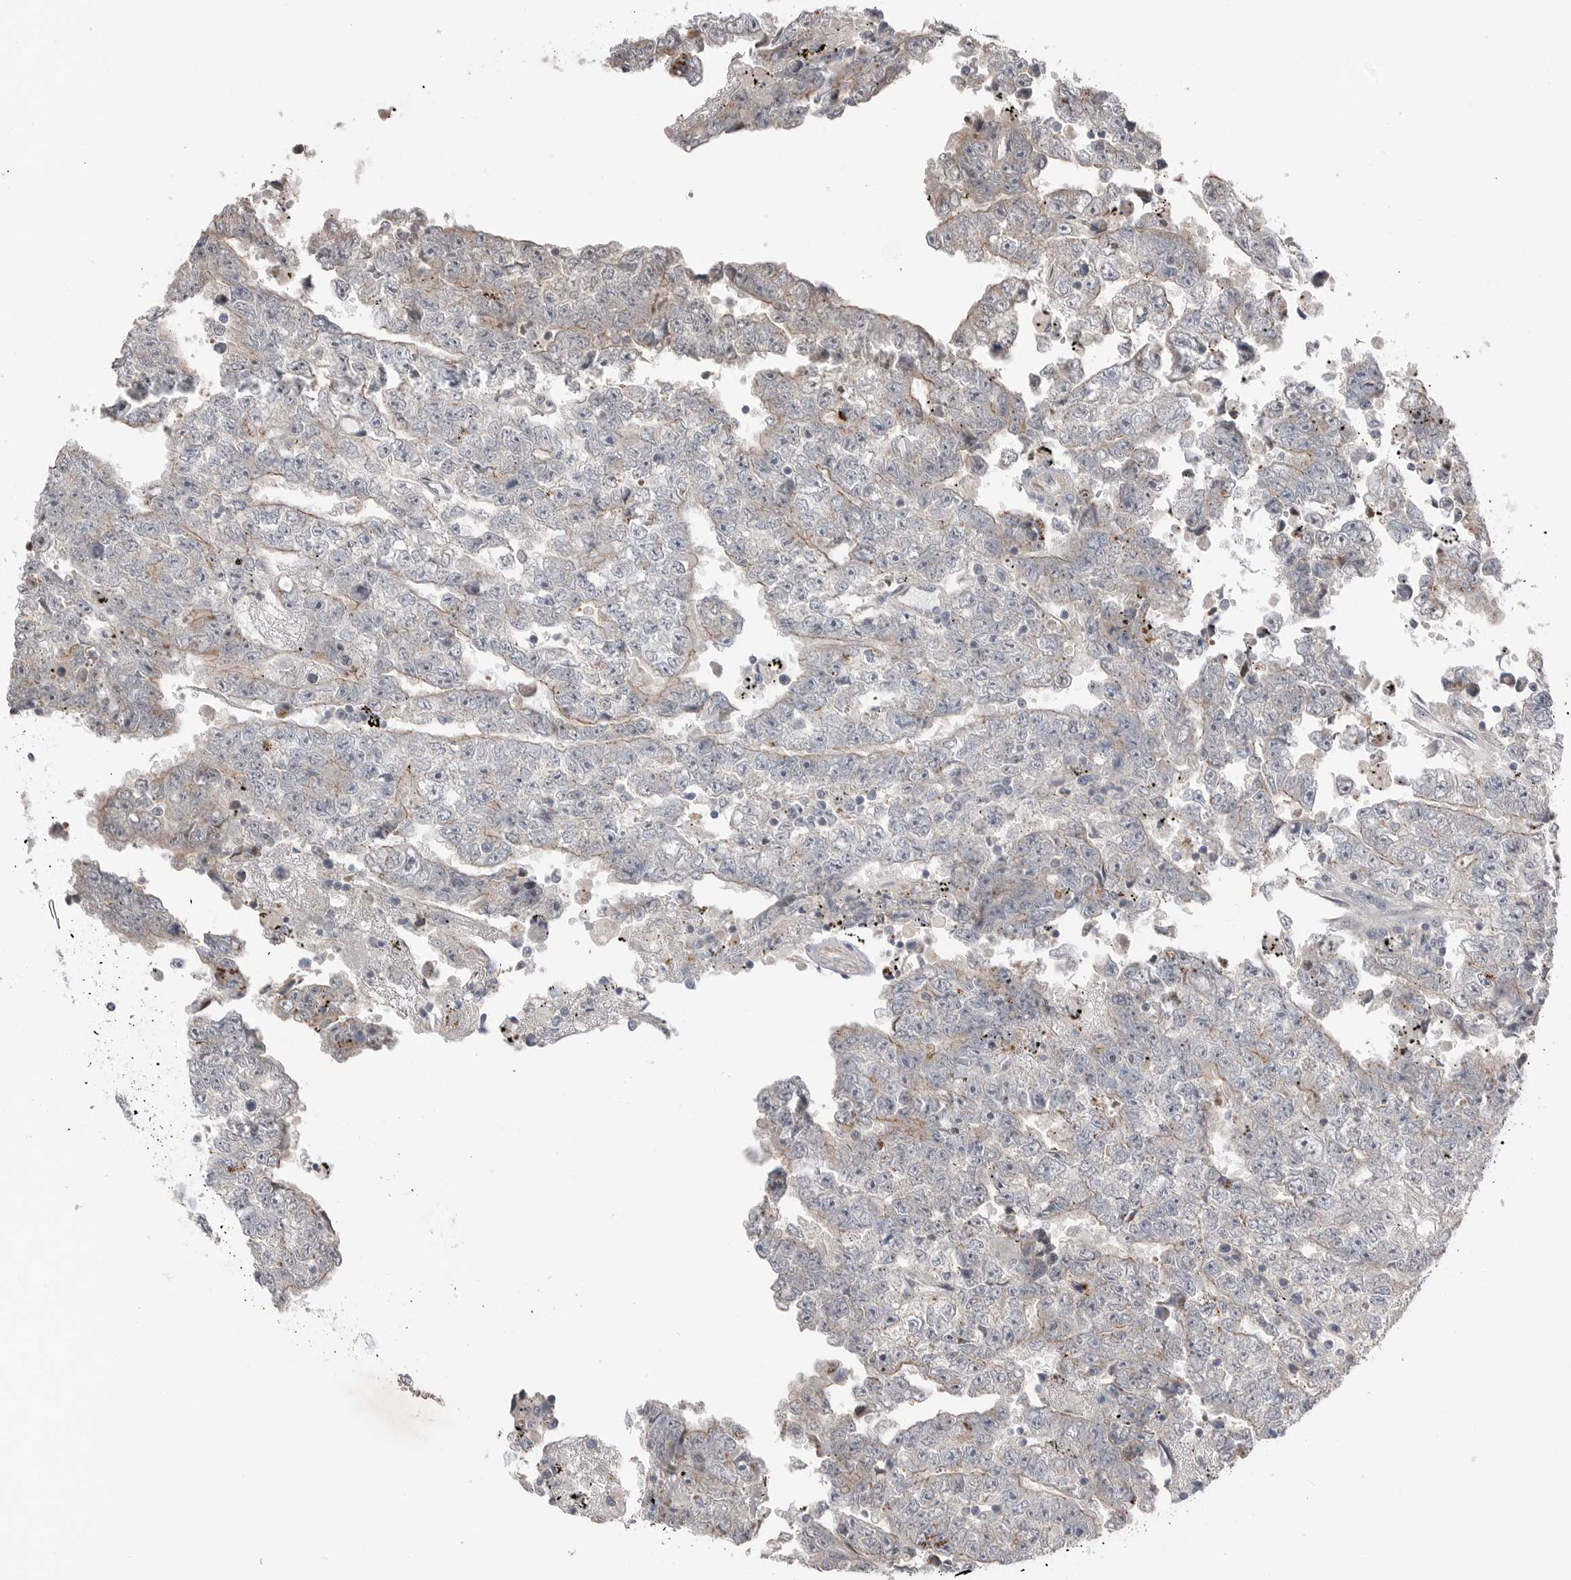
{"staining": {"intensity": "weak", "quantity": "<25%", "location": "cytoplasmic/membranous"}, "tissue": "testis cancer", "cell_type": "Tumor cells", "image_type": "cancer", "snomed": [{"axis": "morphology", "description": "Carcinoma, Embryonal, NOS"}, {"axis": "topography", "description": "Testis"}], "caption": "This is a micrograph of immunohistochemistry staining of testis cancer, which shows no staining in tumor cells.", "gene": "NTAQ1", "patient": {"sex": "male", "age": 25}}